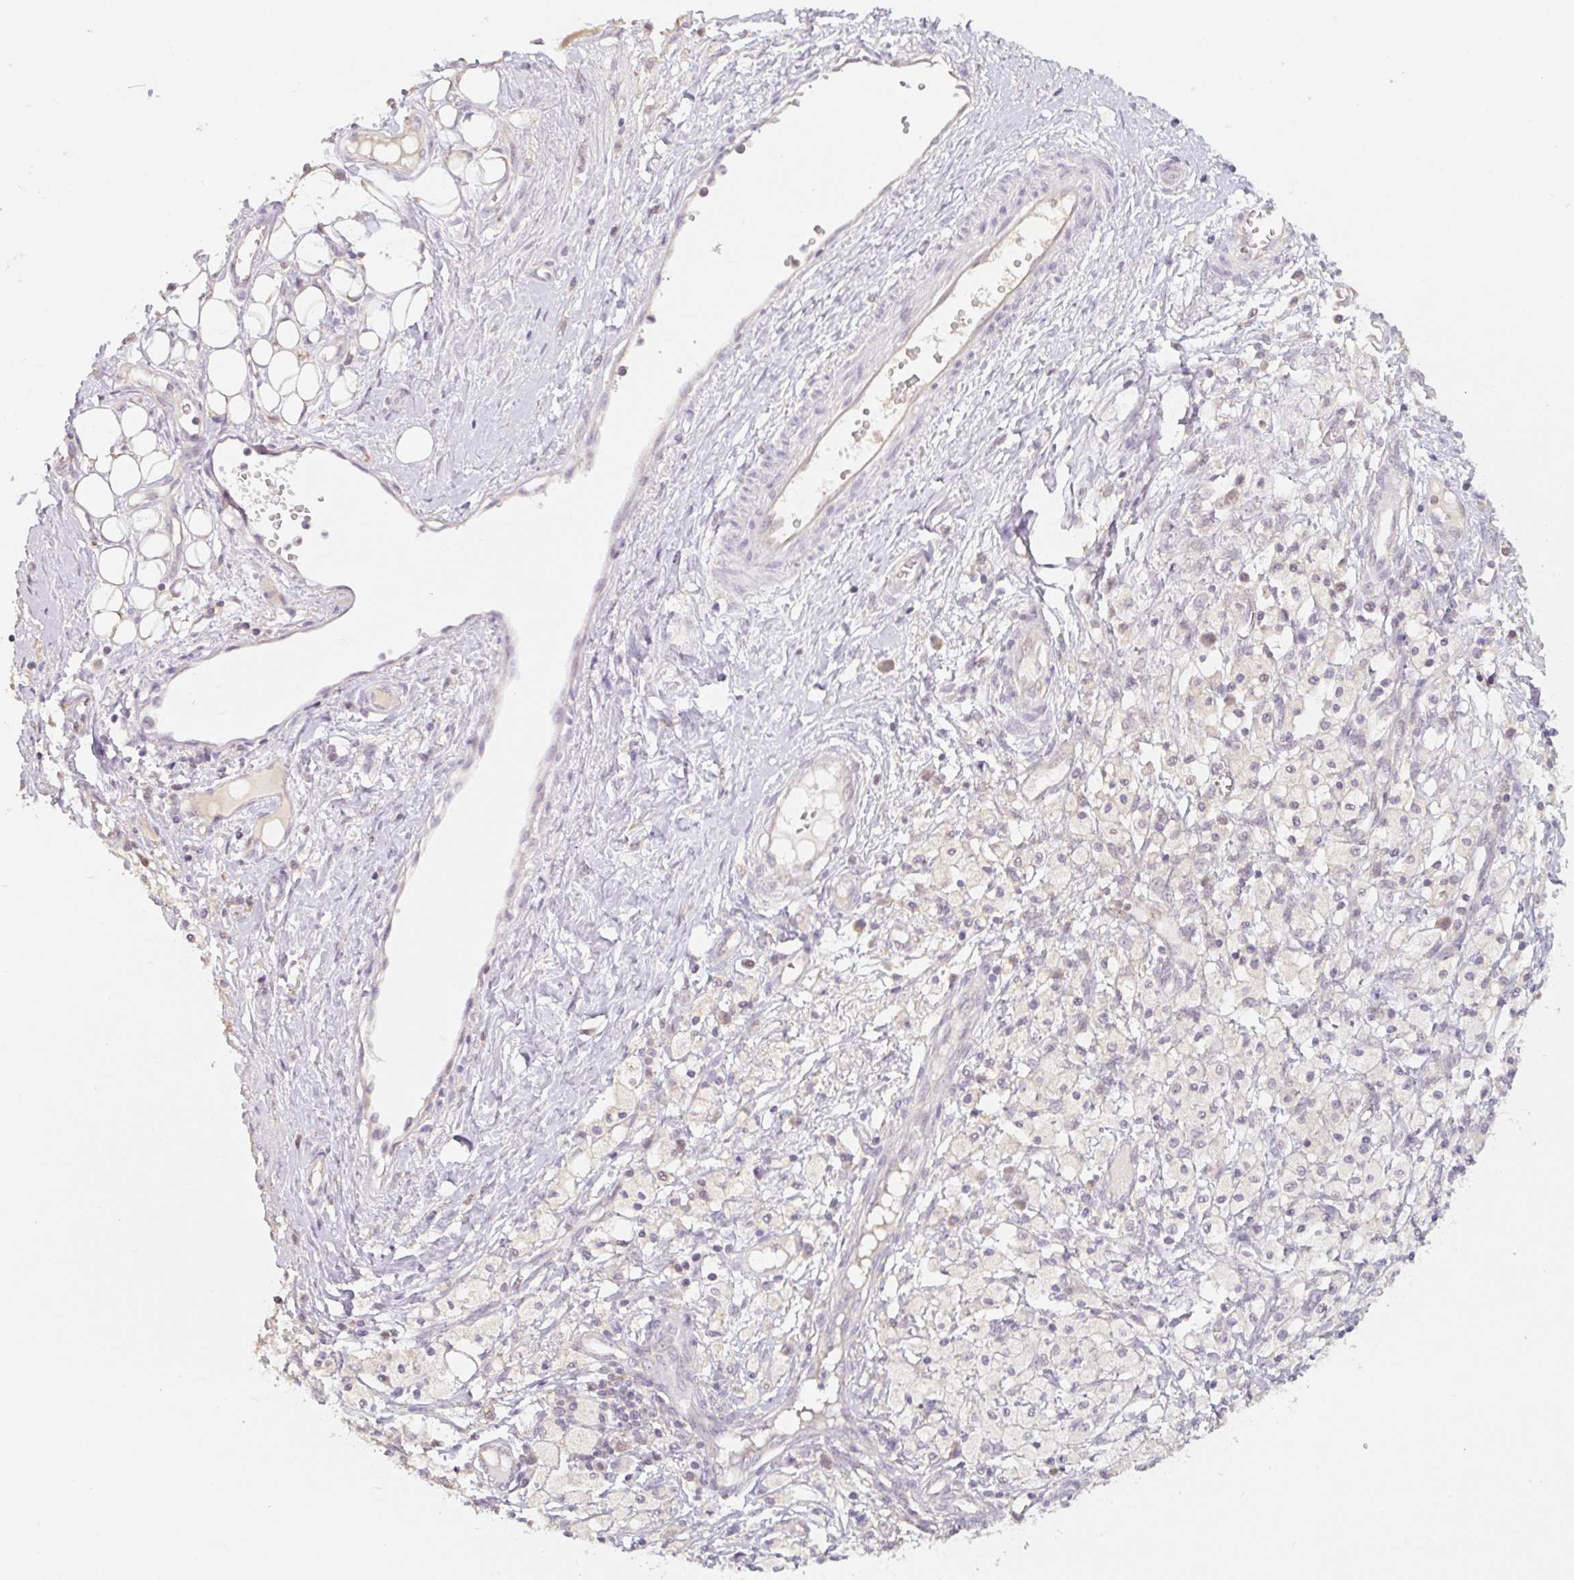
{"staining": {"intensity": "negative", "quantity": "none", "location": "none"}, "tissue": "ovarian cancer", "cell_type": "Tumor cells", "image_type": "cancer", "snomed": [{"axis": "morphology", "description": "Carcinoma, endometroid"}, {"axis": "topography", "description": "Ovary"}], "caption": "Endometroid carcinoma (ovarian) was stained to show a protein in brown. There is no significant positivity in tumor cells.", "gene": "MIA2", "patient": {"sex": "female", "age": 42}}